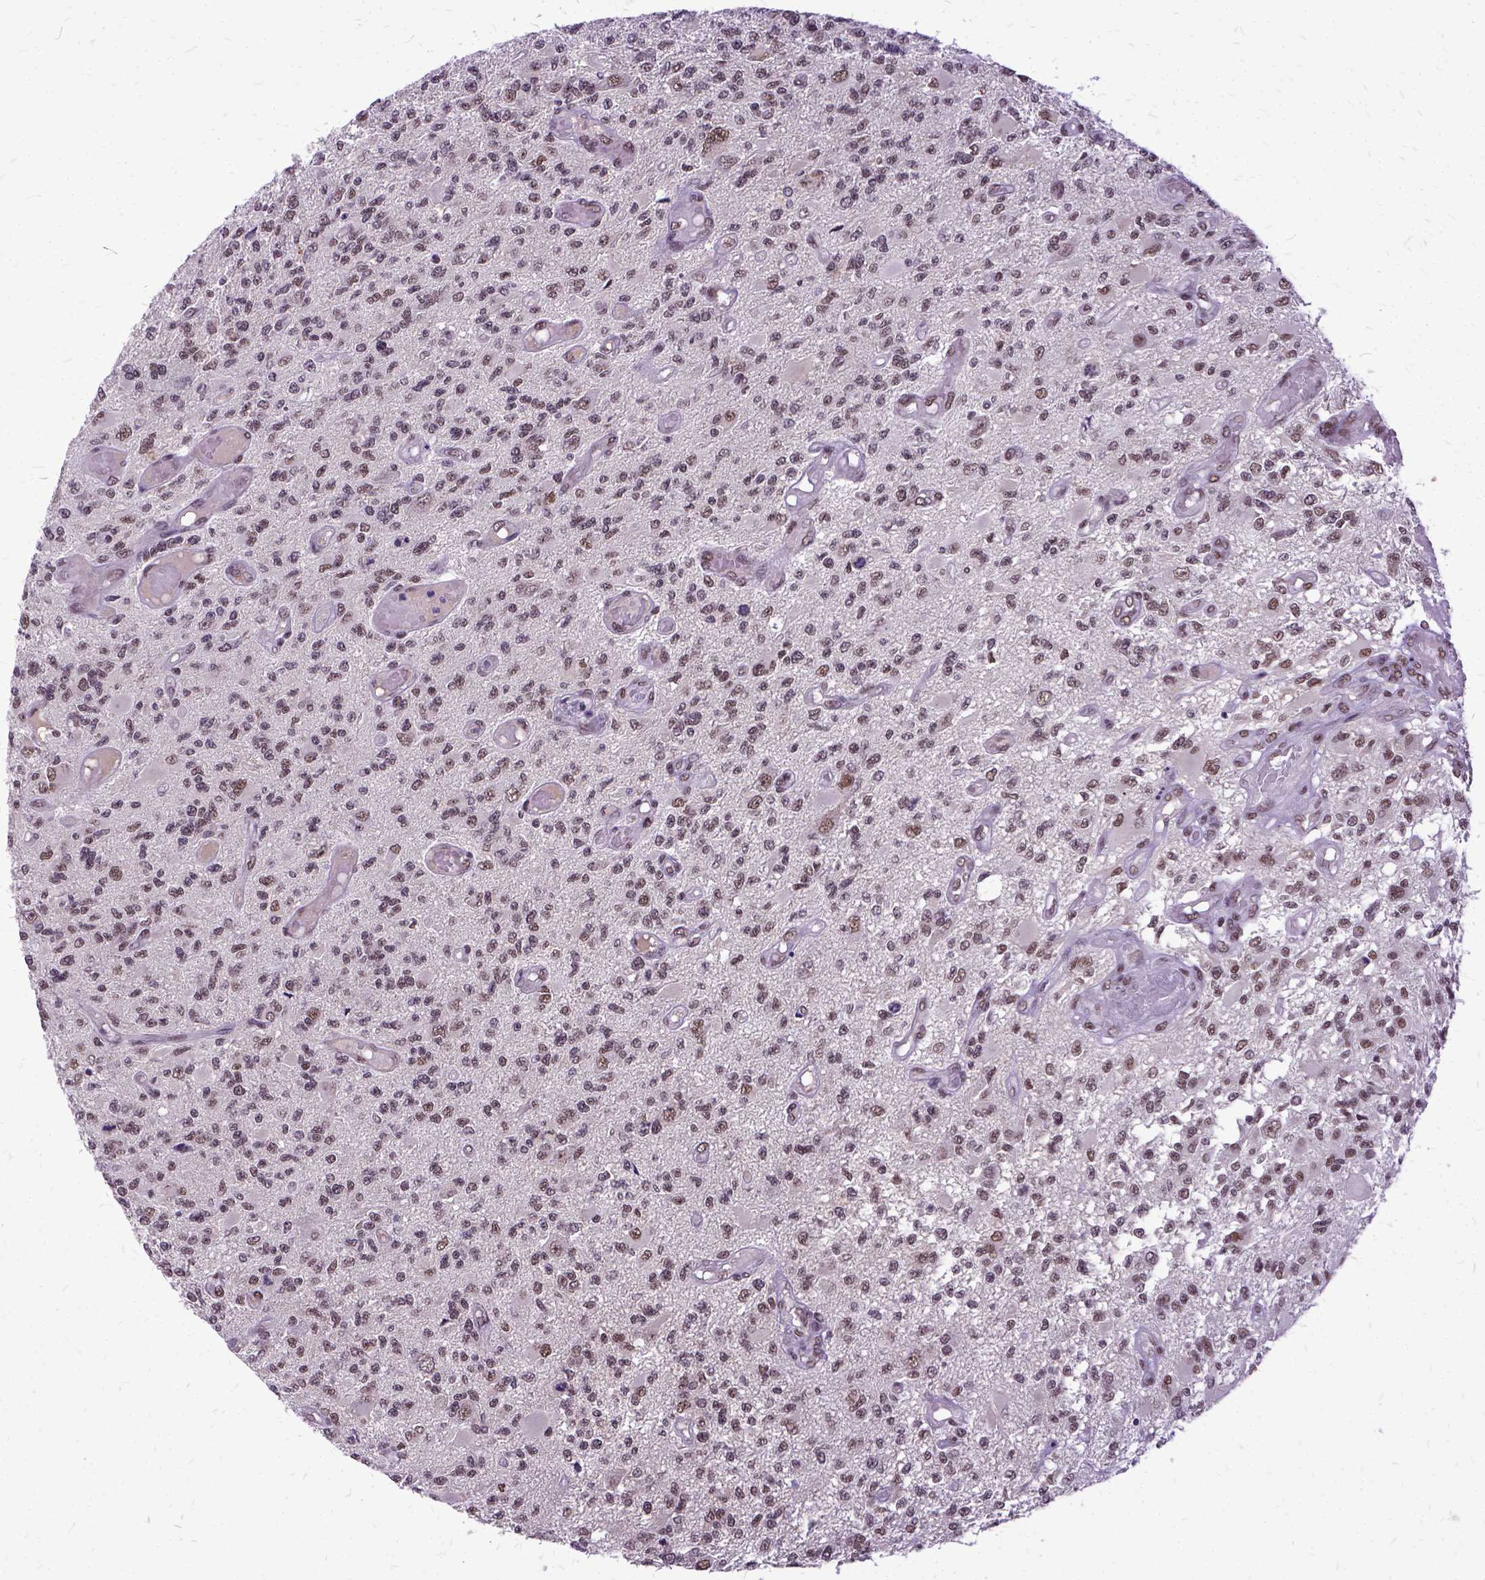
{"staining": {"intensity": "moderate", "quantity": "25%-75%", "location": "nuclear"}, "tissue": "glioma", "cell_type": "Tumor cells", "image_type": "cancer", "snomed": [{"axis": "morphology", "description": "Glioma, malignant, High grade"}, {"axis": "topography", "description": "Brain"}], "caption": "Protein expression analysis of glioma shows moderate nuclear expression in about 25%-75% of tumor cells. Immunohistochemistry stains the protein of interest in brown and the nuclei are stained blue.", "gene": "SETD1A", "patient": {"sex": "female", "age": 63}}